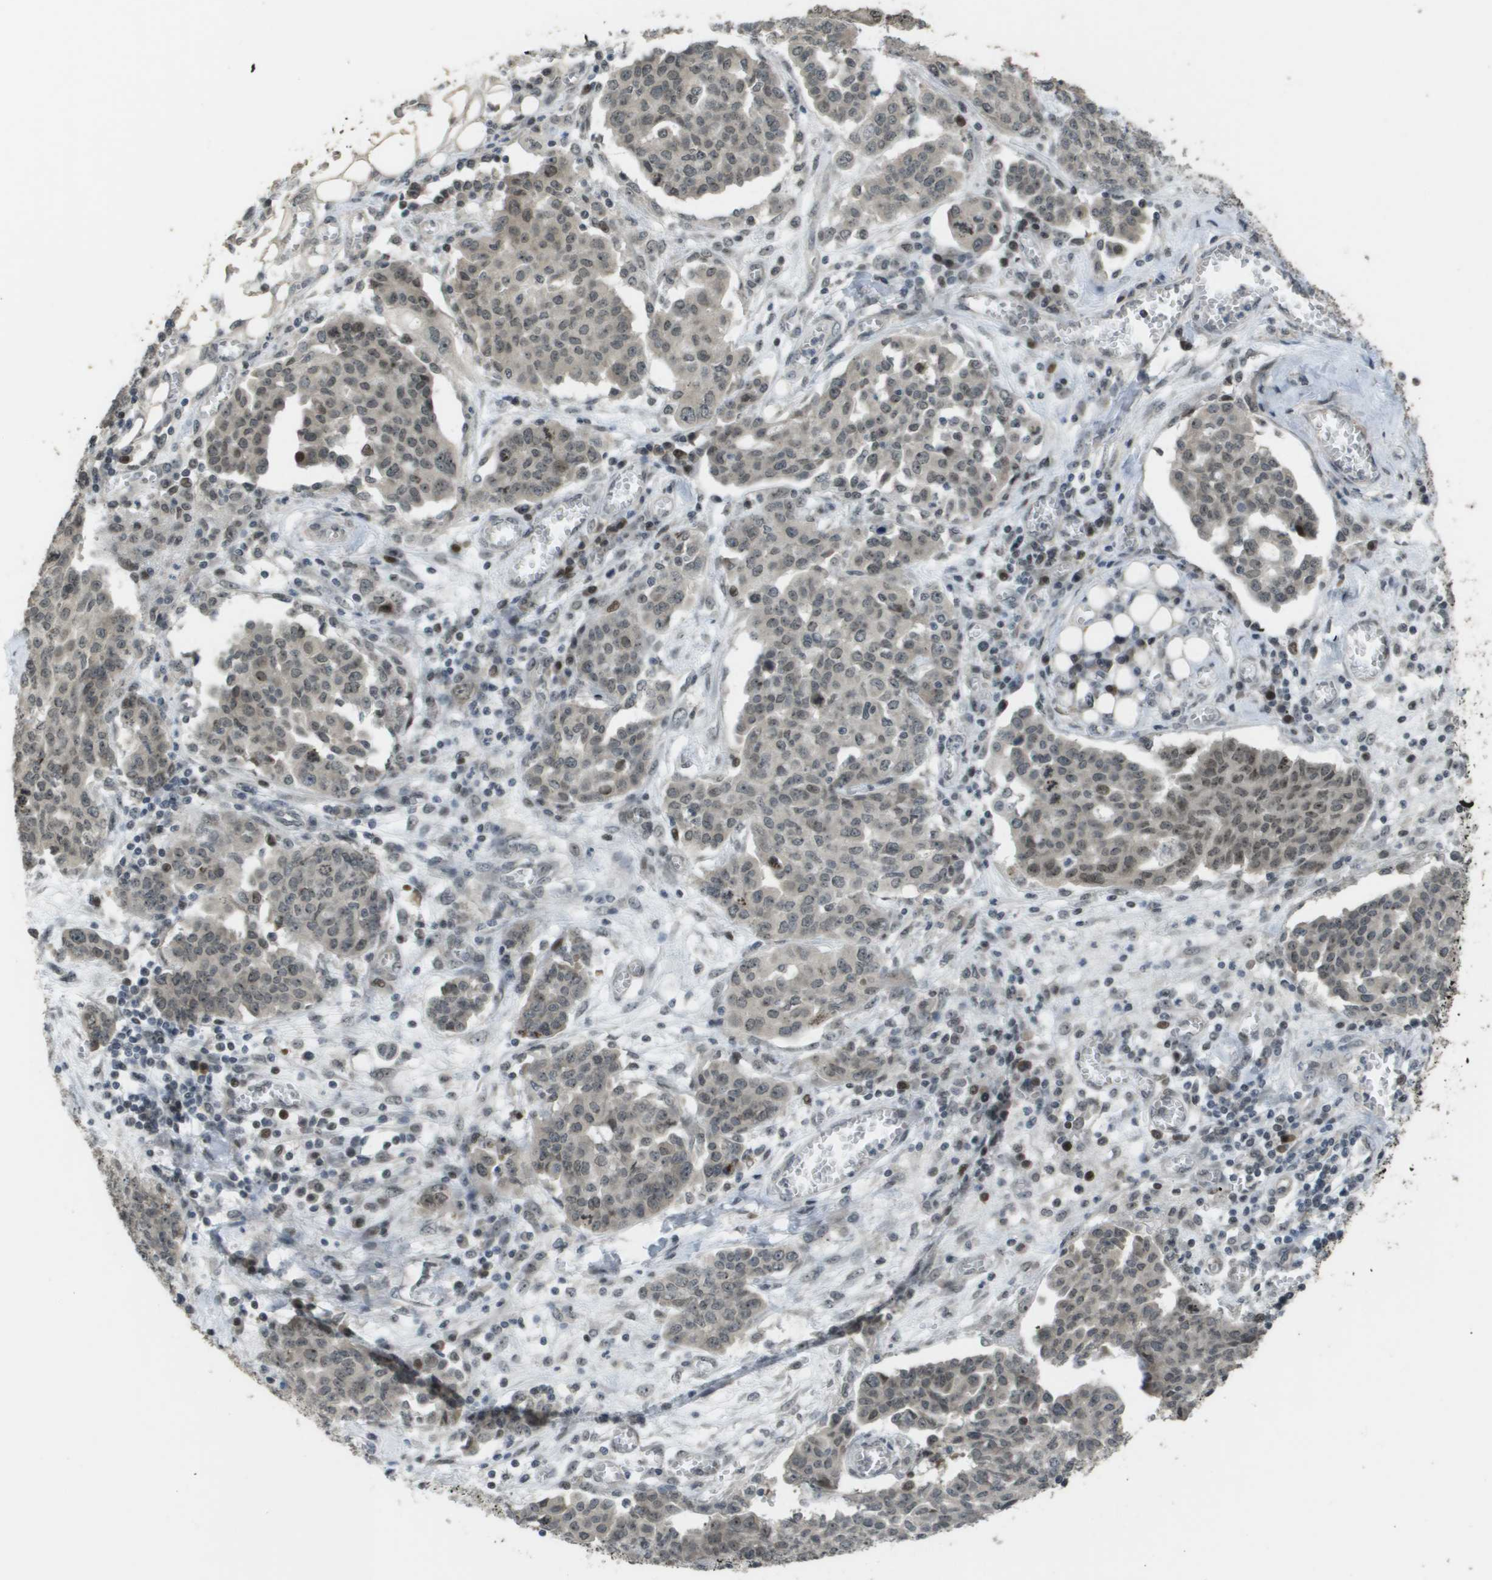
{"staining": {"intensity": "weak", "quantity": "<25%", "location": "nuclear"}, "tissue": "ovarian cancer", "cell_type": "Tumor cells", "image_type": "cancer", "snomed": [{"axis": "morphology", "description": "Cystadenocarcinoma, serous, NOS"}, {"axis": "topography", "description": "Soft tissue"}, {"axis": "topography", "description": "Ovary"}], "caption": "An image of human ovarian cancer is negative for staining in tumor cells.", "gene": "KAT5", "patient": {"sex": "female", "age": 57}}